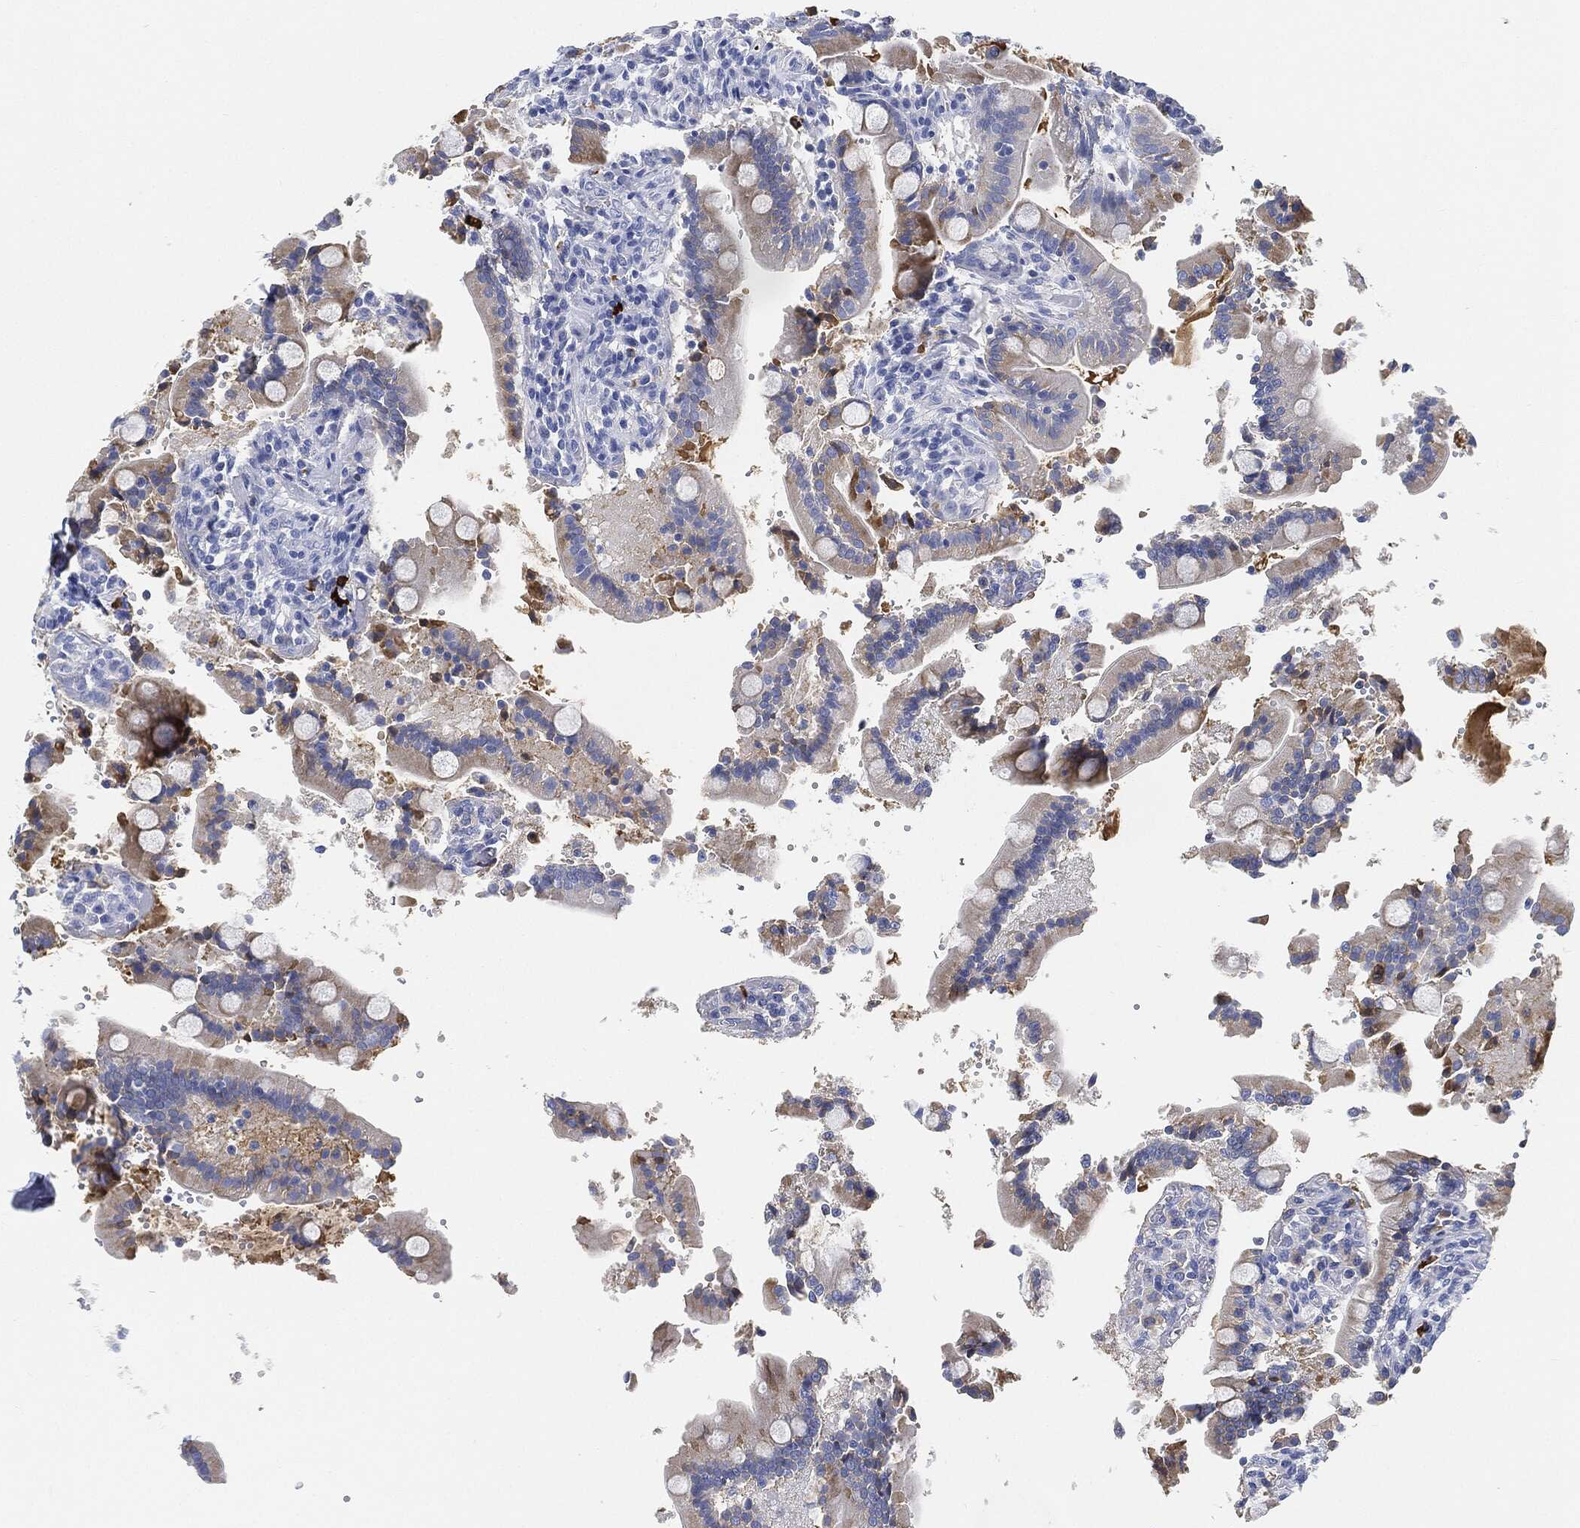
{"staining": {"intensity": "weak", "quantity": "25%-75%", "location": "cytoplasmic/membranous"}, "tissue": "duodenum", "cell_type": "Glandular cells", "image_type": "normal", "snomed": [{"axis": "morphology", "description": "Normal tissue, NOS"}, {"axis": "topography", "description": "Duodenum"}], "caption": "Protein expression analysis of unremarkable human duodenum reveals weak cytoplasmic/membranous expression in about 25%-75% of glandular cells. Immunohistochemistry (ihc) stains the protein of interest in brown and the nuclei are stained blue.", "gene": "IGLV6", "patient": {"sex": "female", "age": 62}}